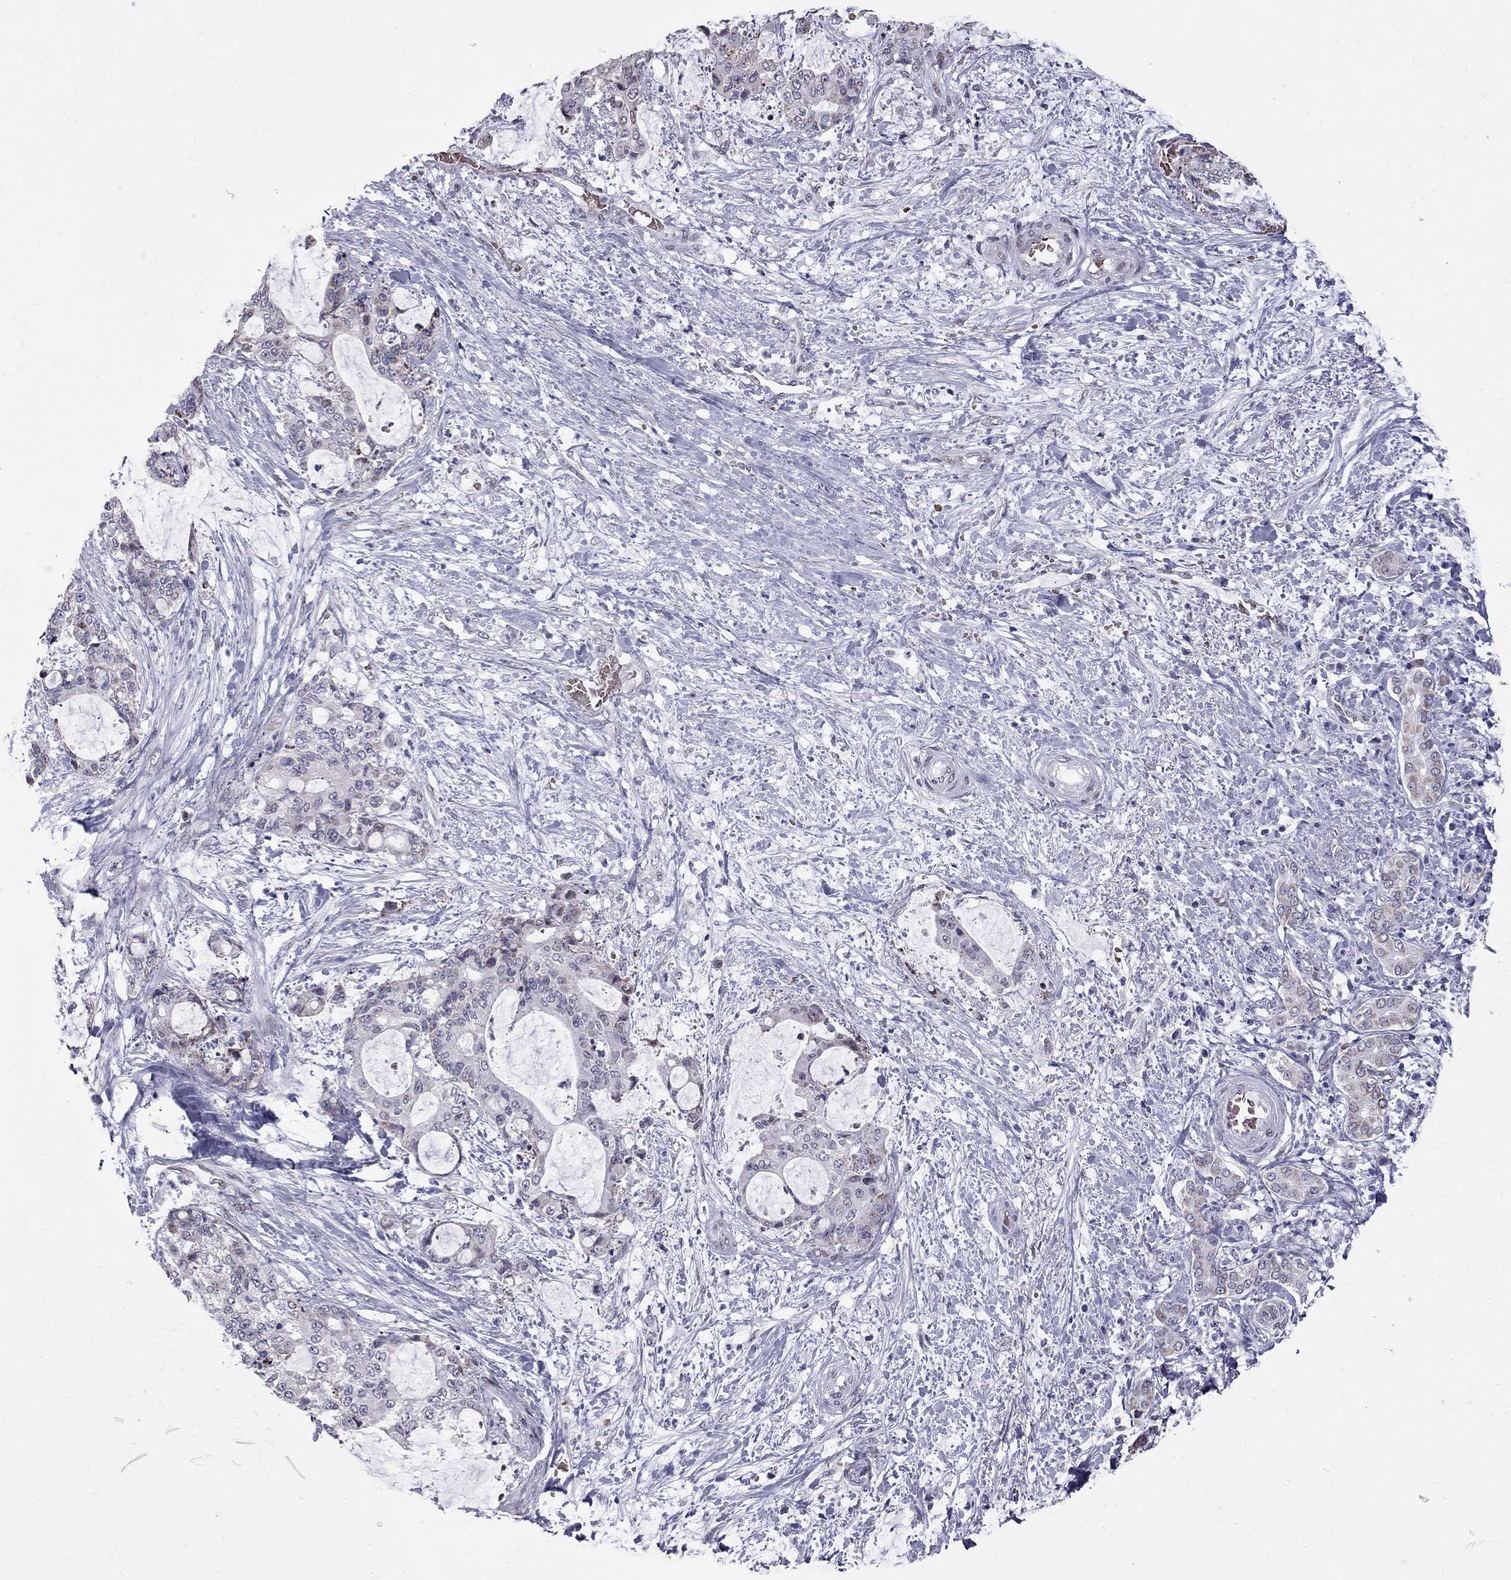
{"staining": {"intensity": "weak", "quantity": "<25%", "location": "cytoplasmic/membranous"}, "tissue": "liver cancer", "cell_type": "Tumor cells", "image_type": "cancer", "snomed": [{"axis": "morphology", "description": "Normal tissue, NOS"}, {"axis": "morphology", "description": "Cholangiocarcinoma"}, {"axis": "topography", "description": "Liver"}, {"axis": "topography", "description": "Peripheral nerve tissue"}], "caption": "Immunohistochemistry (IHC) histopathology image of neoplastic tissue: liver cancer stained with DAB (3,3'-diaminobenzidine) shows no significant protein staining in tumor cells. (DAB IHC with hematoxylin counter stain).", "gene": "CLTCL1", "patient": {"sex": "female", "age": 73}}